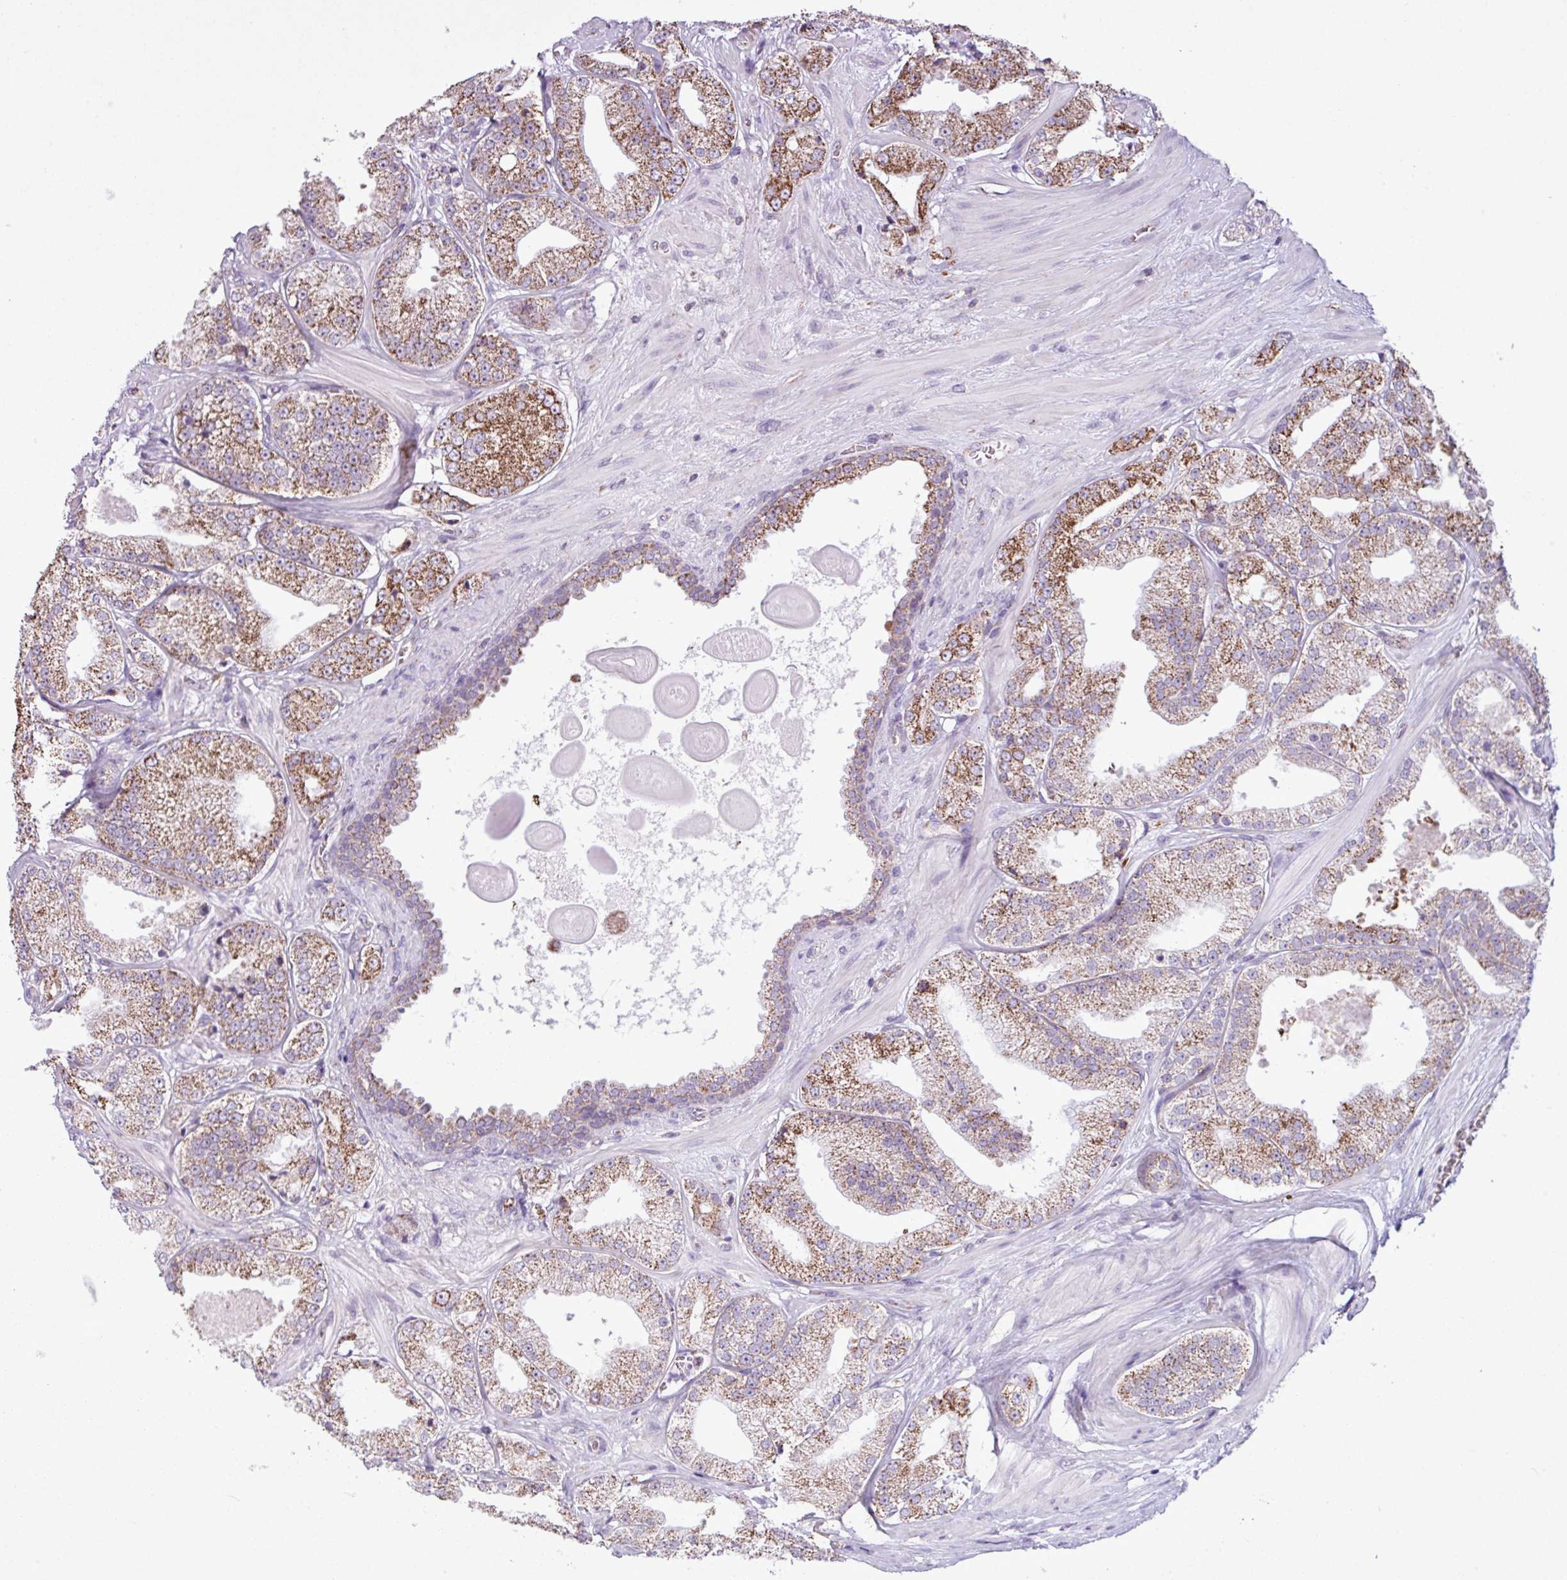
{"staining": {"intensity": "strong", "quantity": ">75%", "location": "cytoplasmic/membranous"}, "tissue": "prostate cancer", "cell_type": "Tumor cells", "image_type": "cancer", "snomed": [{"axis": "morphology", "description": "Adenocarcinoma, High grade"}, {"axis": "topography", "description": "Prostate"}], "caption": "Tumor cells display high levels of strong cytoplasmic/membranous positivity in approximately >75% of cells in human prostate cancer.", "gene": "ALG8", "patient": {"sex": "male", "age": 68}}